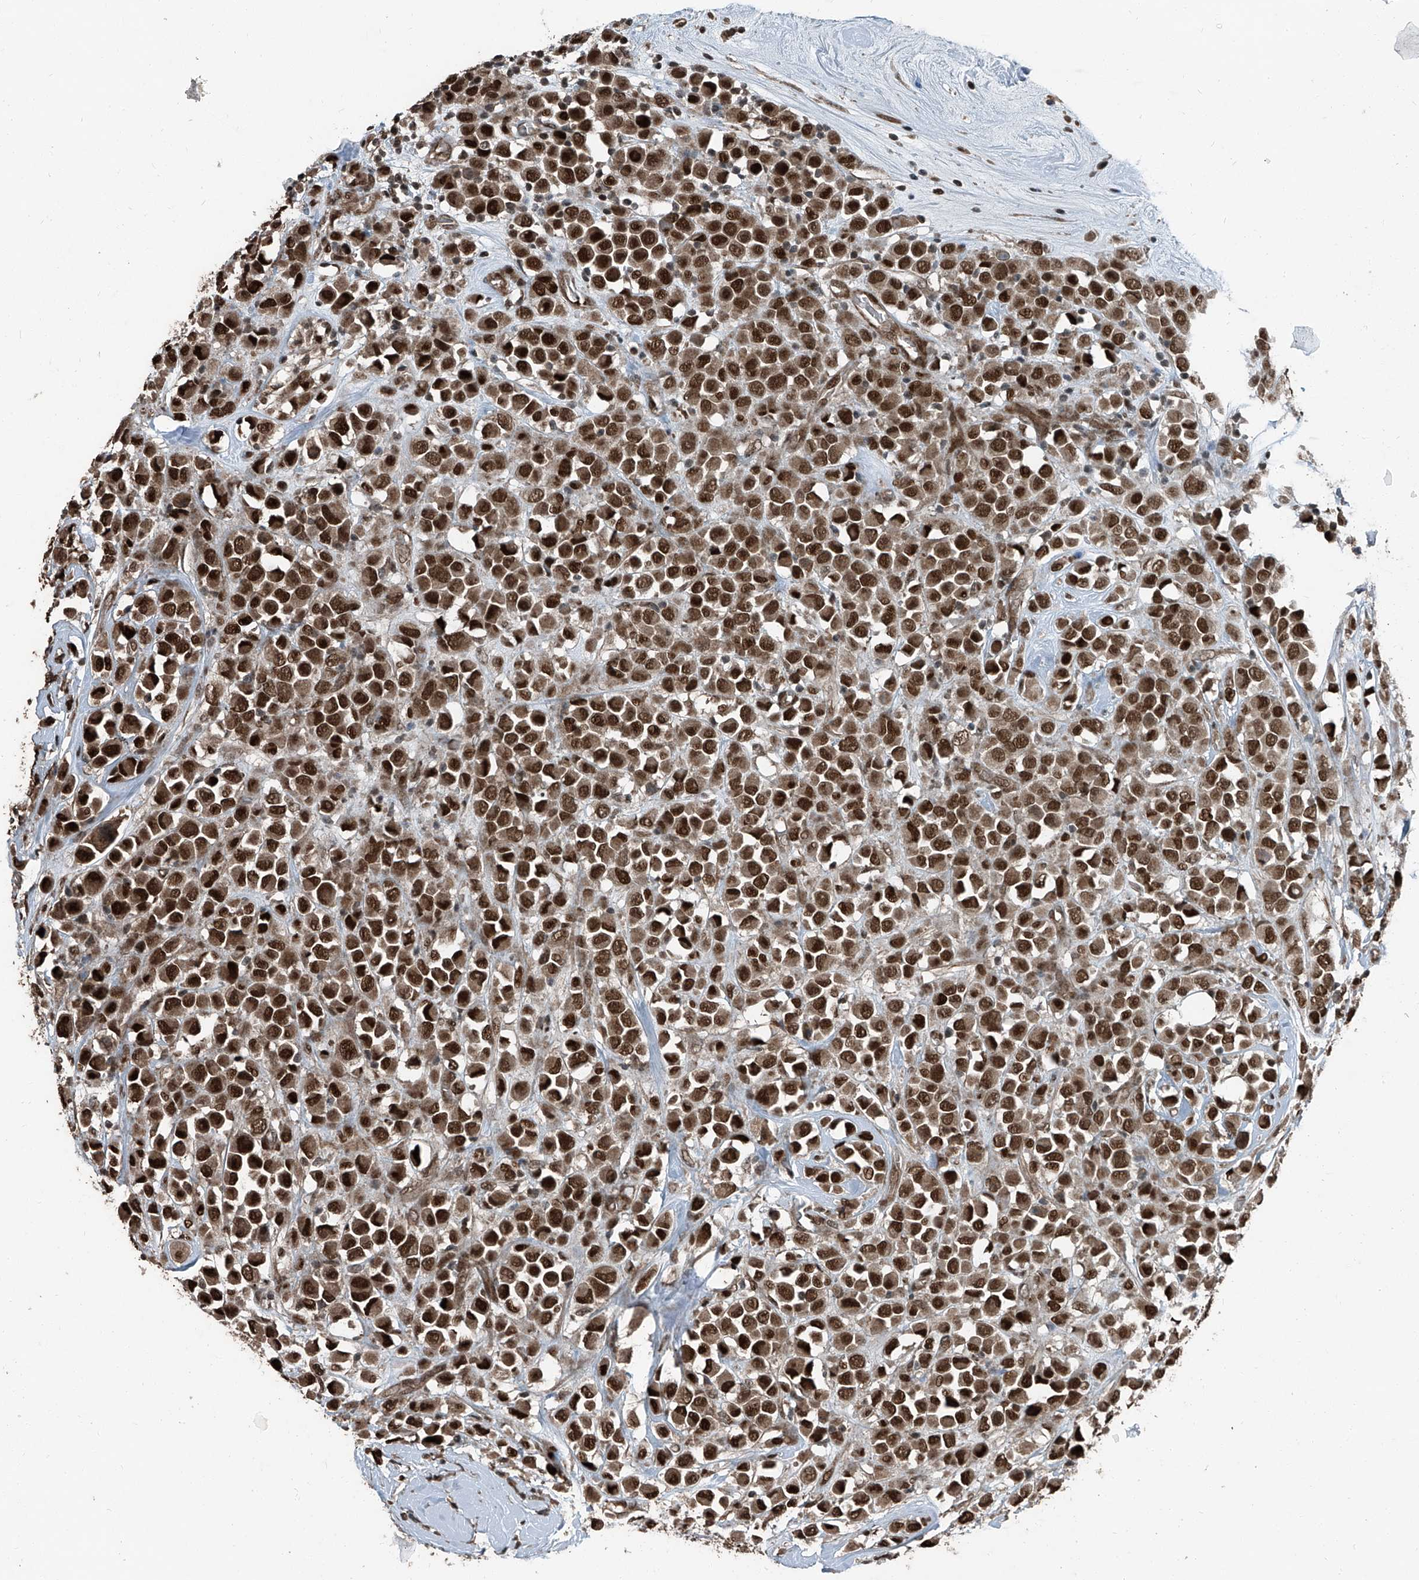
{"staining": {"intensity": "moderate", "quantity": ">75%", "location": "cytoplasmic/membranous,nuclear"}, "tissue": "breast cancer", "cell_type": "Tumor cells", "image_type": "cancer", "snomed": [{"axis": "morphology", "description": "Duct carcinoma"}, {"axis": "topography", "description": "Breast"}], "caption": "High-power microscopy captured an IHC image of breast cancer (invasive ductal carcinoma), revealing moderate cytoplasmic/membranous and nuclear staining in about >75% of tumor cells.", "gene": "ZNF570", "patient": {"sex": "female", "age": 61}}